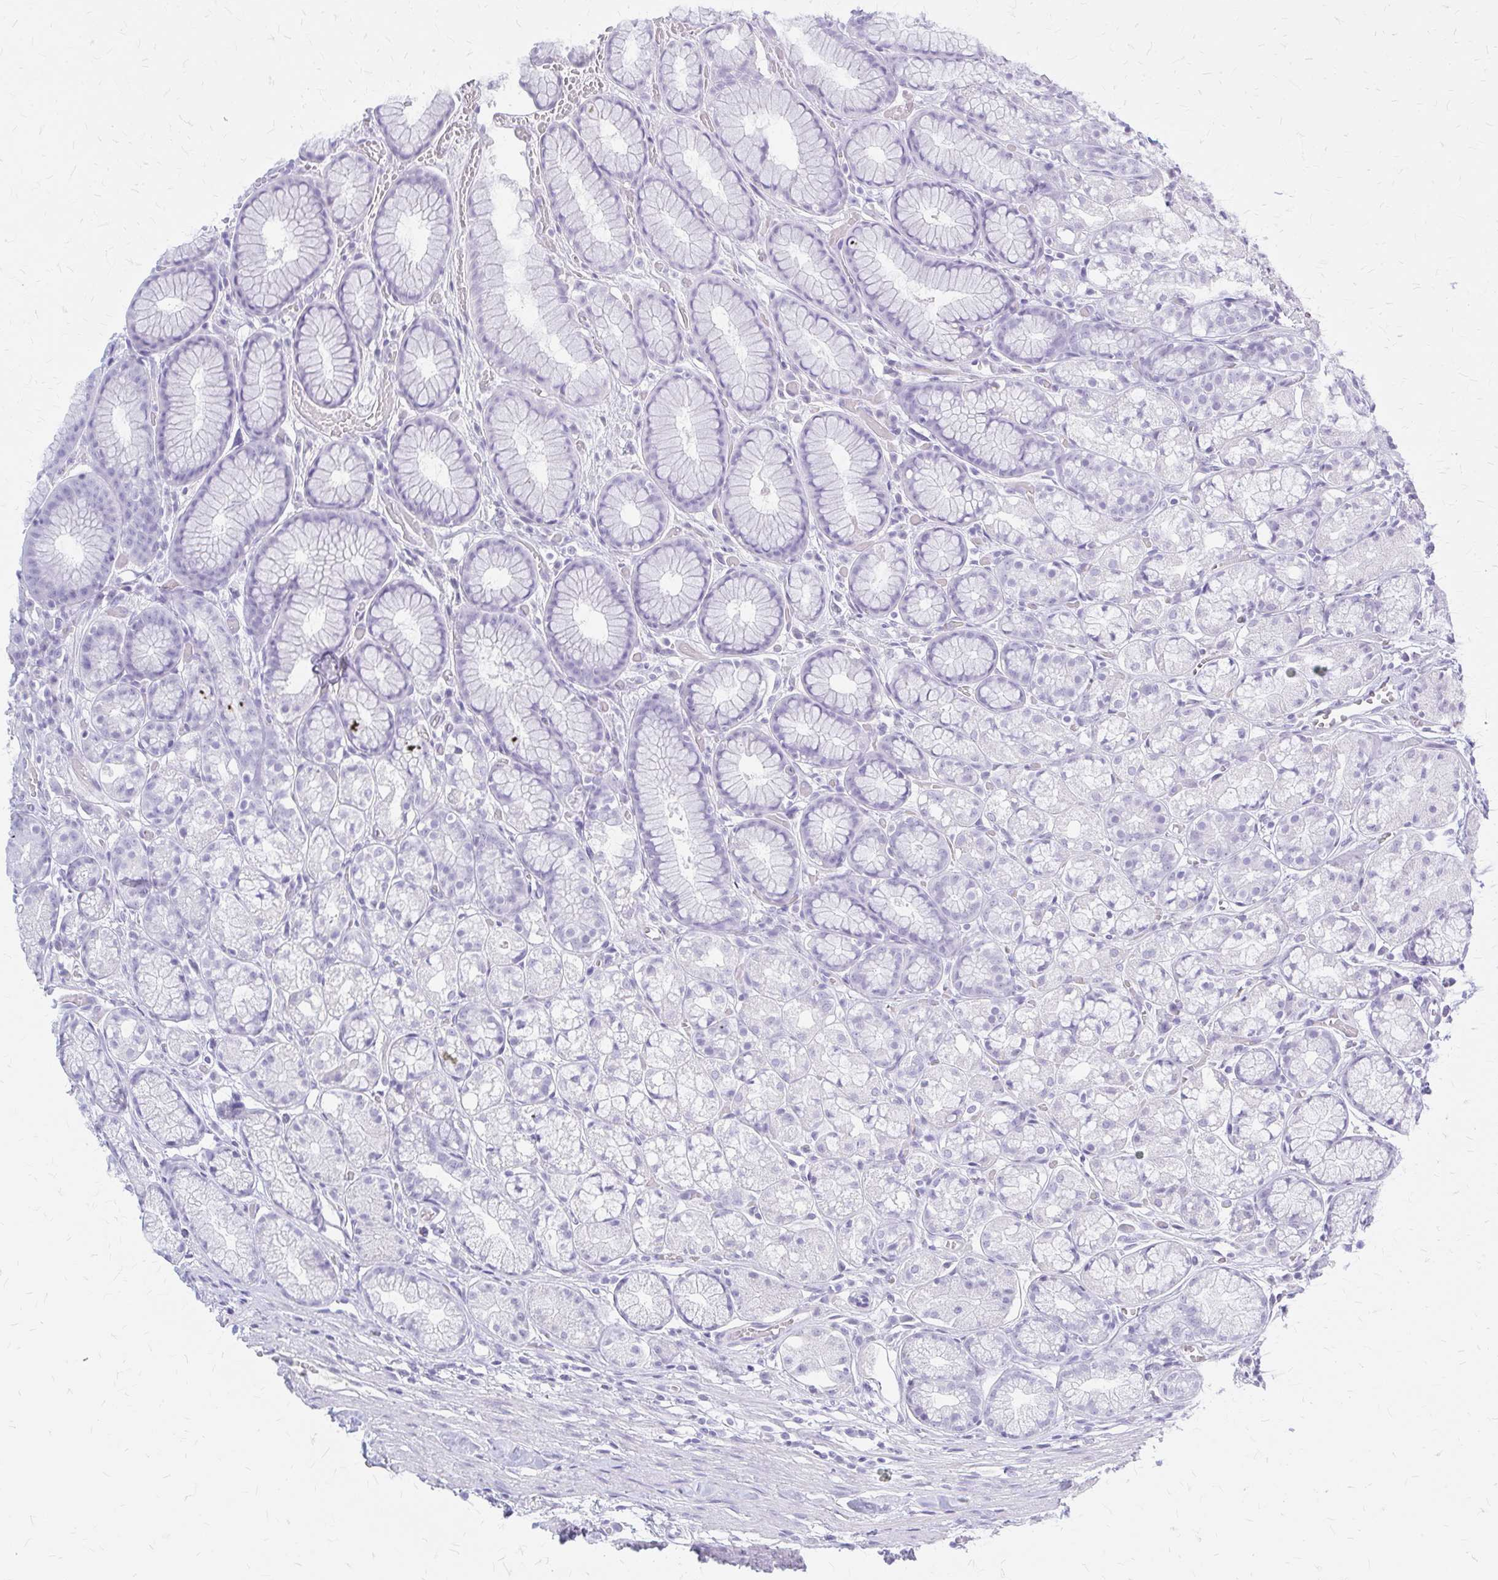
{"staining": {"intensity": "negative", "quantity": "none", "location": "none"}, "tissue": "stomach", "cell_type": "Glandular cells", "image_type": "normal", "snomed": [{"axis": "morphology", "description": "Normal tissue, NOS"}, {"axis": "topography", "description": "Smooth muscle"}, {"axis": "topography", "description": "Stomach"}], "caption": "Immunohistochemistry (IHC) of unremarkable human stomach reveals no positivity in glandular cells.", "gene": "KLHDC7A", "patient": {"sex": "male", "age": 70}}